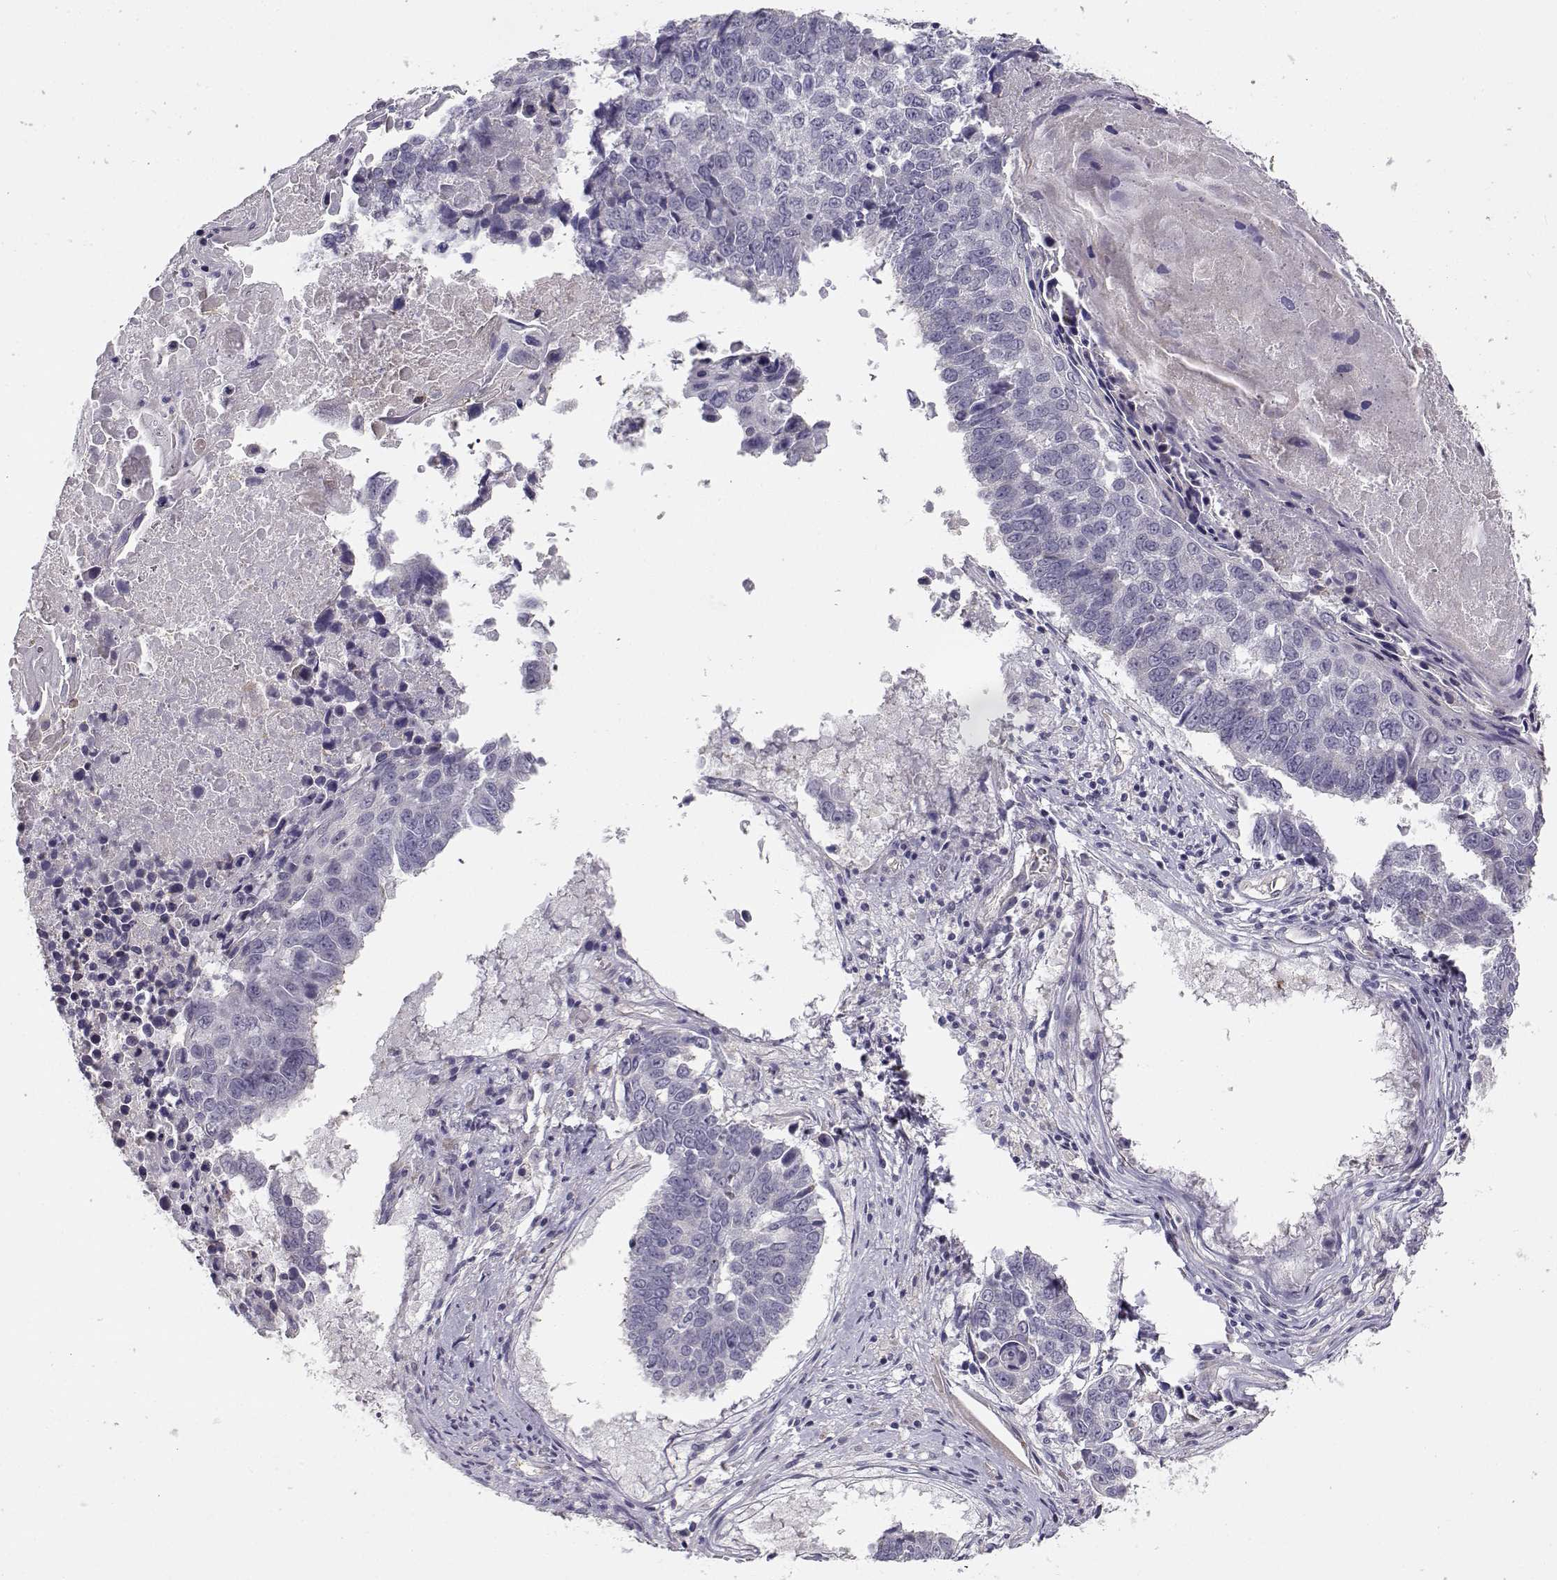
{"staining": {"intensity": "negative", "quantity": "none", "location": "none"}, "tissue": "lung cancer", "cell_type": "Tumor cells", "image_type": "cancer", "snomed": [{"axis": "morphology", "description": "Squamous cell carcinoma, NOS"}, {"axis": "topography", "description": "Lung"}], "caption": "The image demonstrates no staining of tumor cells in lung cancer. Brightfield microscopy of immunohistochemistry (IHC) stained with DAB (brown) and hematoxylin (blue), captured at high magnification.", "gene": "TMEM145", "patient": {"sex": "male", "age": 73}}